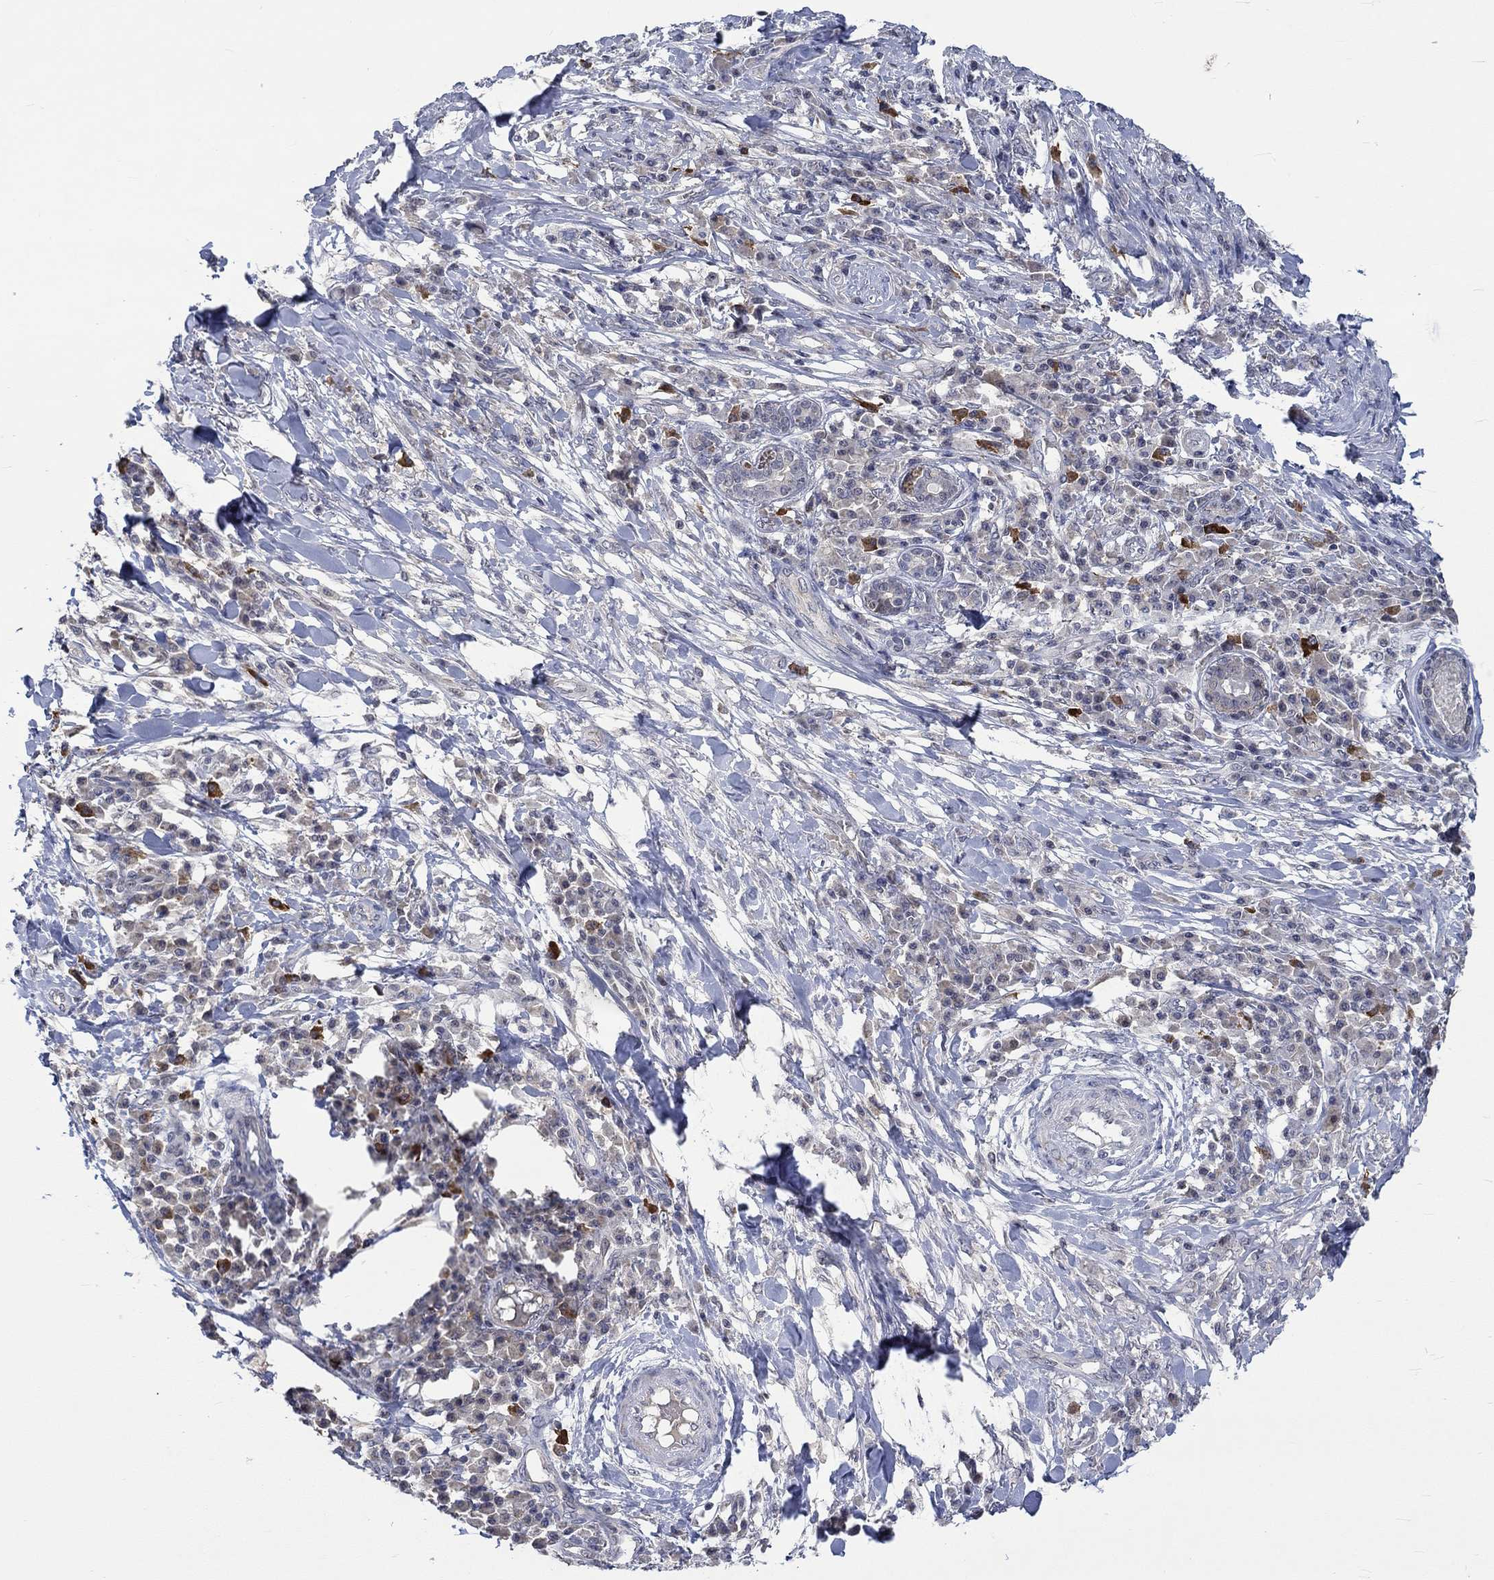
{"staining": {"intensity": "strong", "quantity": "<25%", "location": "cytoplasmic/membranous"}, "tissue": "skin cancer", "cell_type": "Tumor cells", "image_type": "cancer", "snomed": [{"axis": "morphology", "description": "Squamous cell carcinoma, NOS"}, {"axis": "topography", "description": "Skin"}], "caption": "High-magnification brightfield microscopy of skin squamous cell carcinoma stained with DAB (3,3'-diaminobenzidine) (brown) and counterstained with hematoxylin (blue). tumor cells exhibit strong cytoplasmic/membranous expression is present in about<25% of cells.", "gene": "WASF1", "patient": {"sex": "male", "age": 92}}